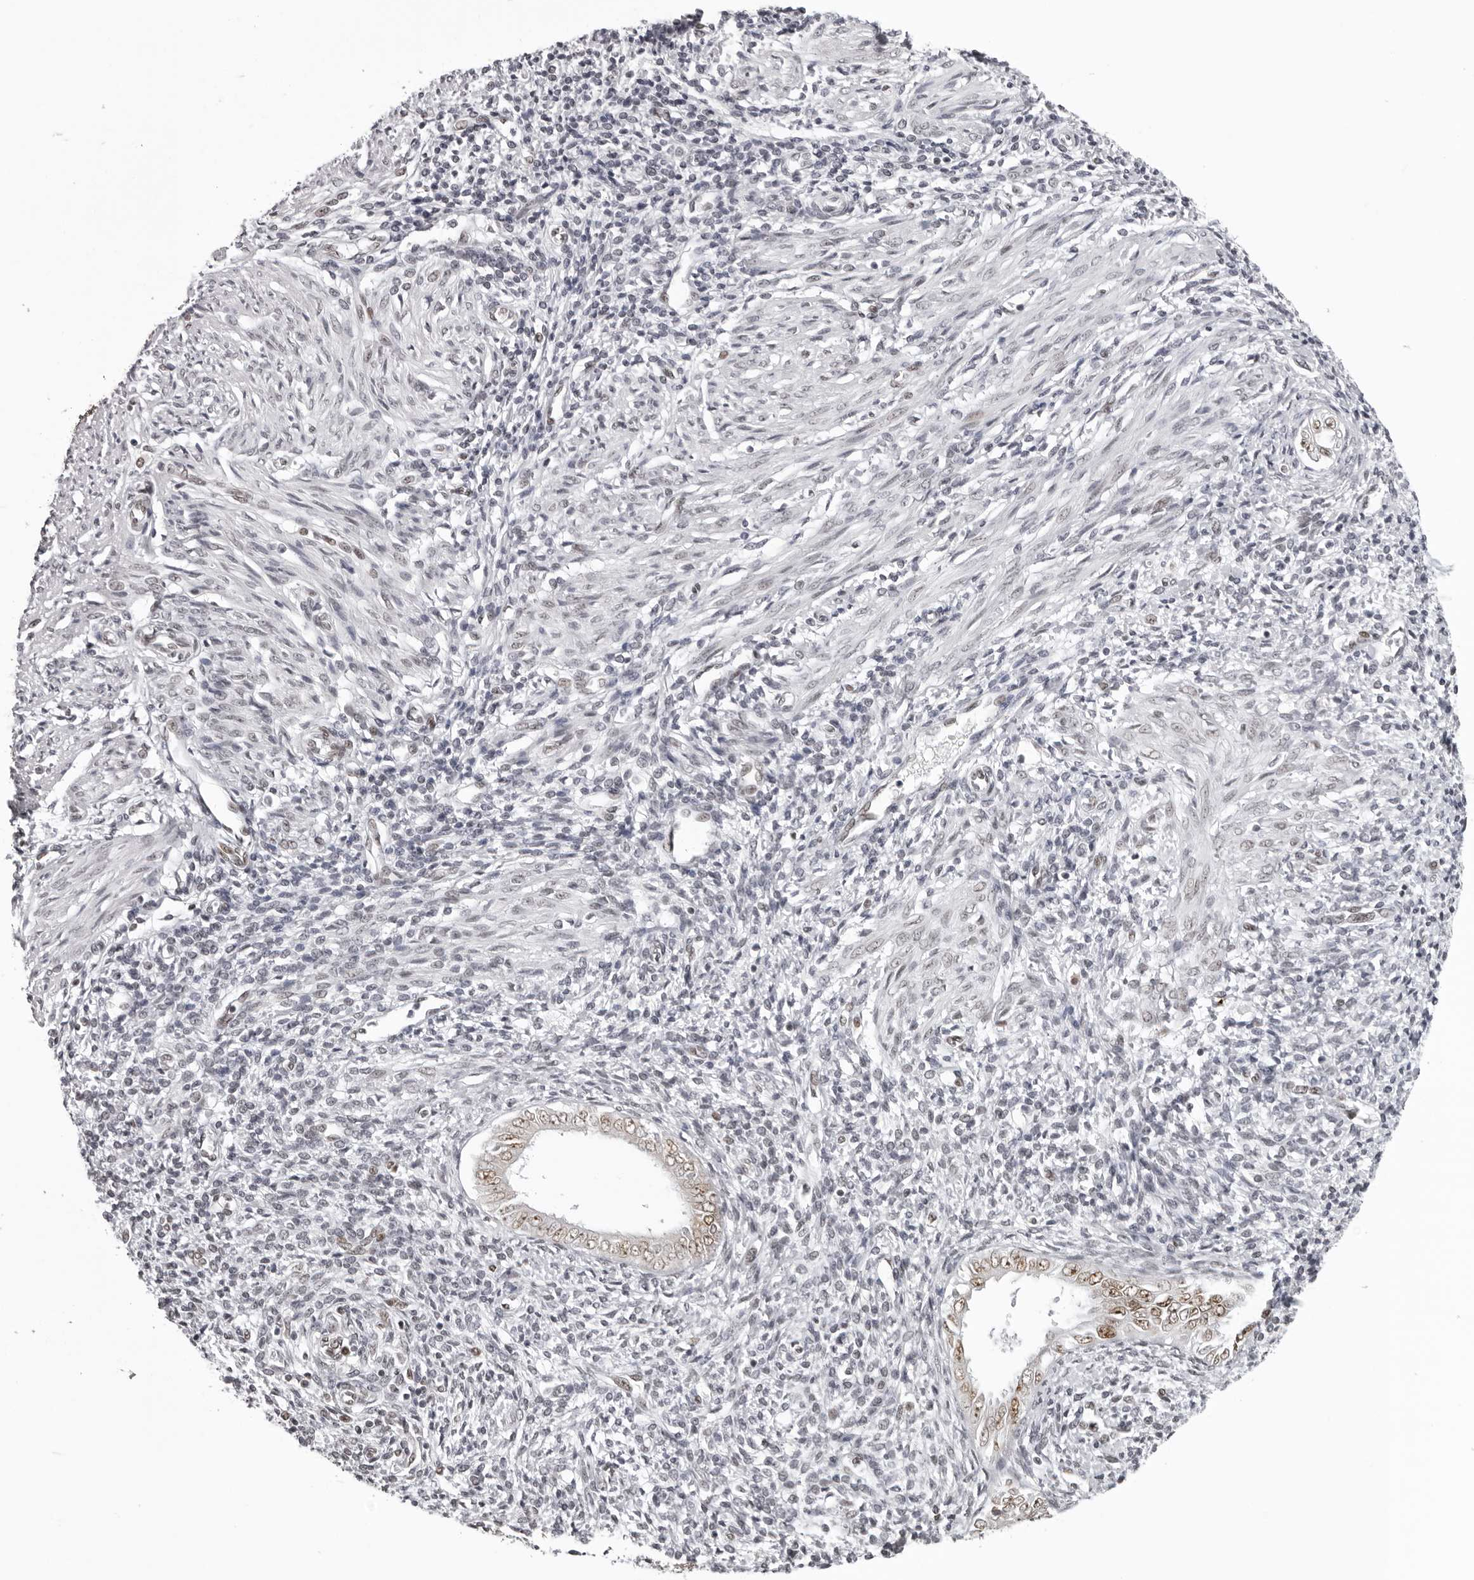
{"staining": {"intensity": "negative", "quantity": "none", "location": "none"}, "tissue": "endometrium", "cell_type": "Cells in endometrial stroma", "image_type": "normal", "snomed": [{"axis": "morphology", "description": "Normal tissue, NOS"}, {"axis": "topography", "description": "Endometrium"}], "caption": "Immunohistochemistry histopathology image of benign endometrium: human endometrium stained with DAB (3,3'-diaminobenzidine) shows no significant protein expression in cells in endometrial stroma. (Stains: DAB (3,3'-diaminobenzidine) immunohistochemistry with hematoxylin counter stain, Microscopy: brightfield microscopy at high magnification).", "gene": "HEXIM2", "patient": {"sex": "female", "age": 66}}